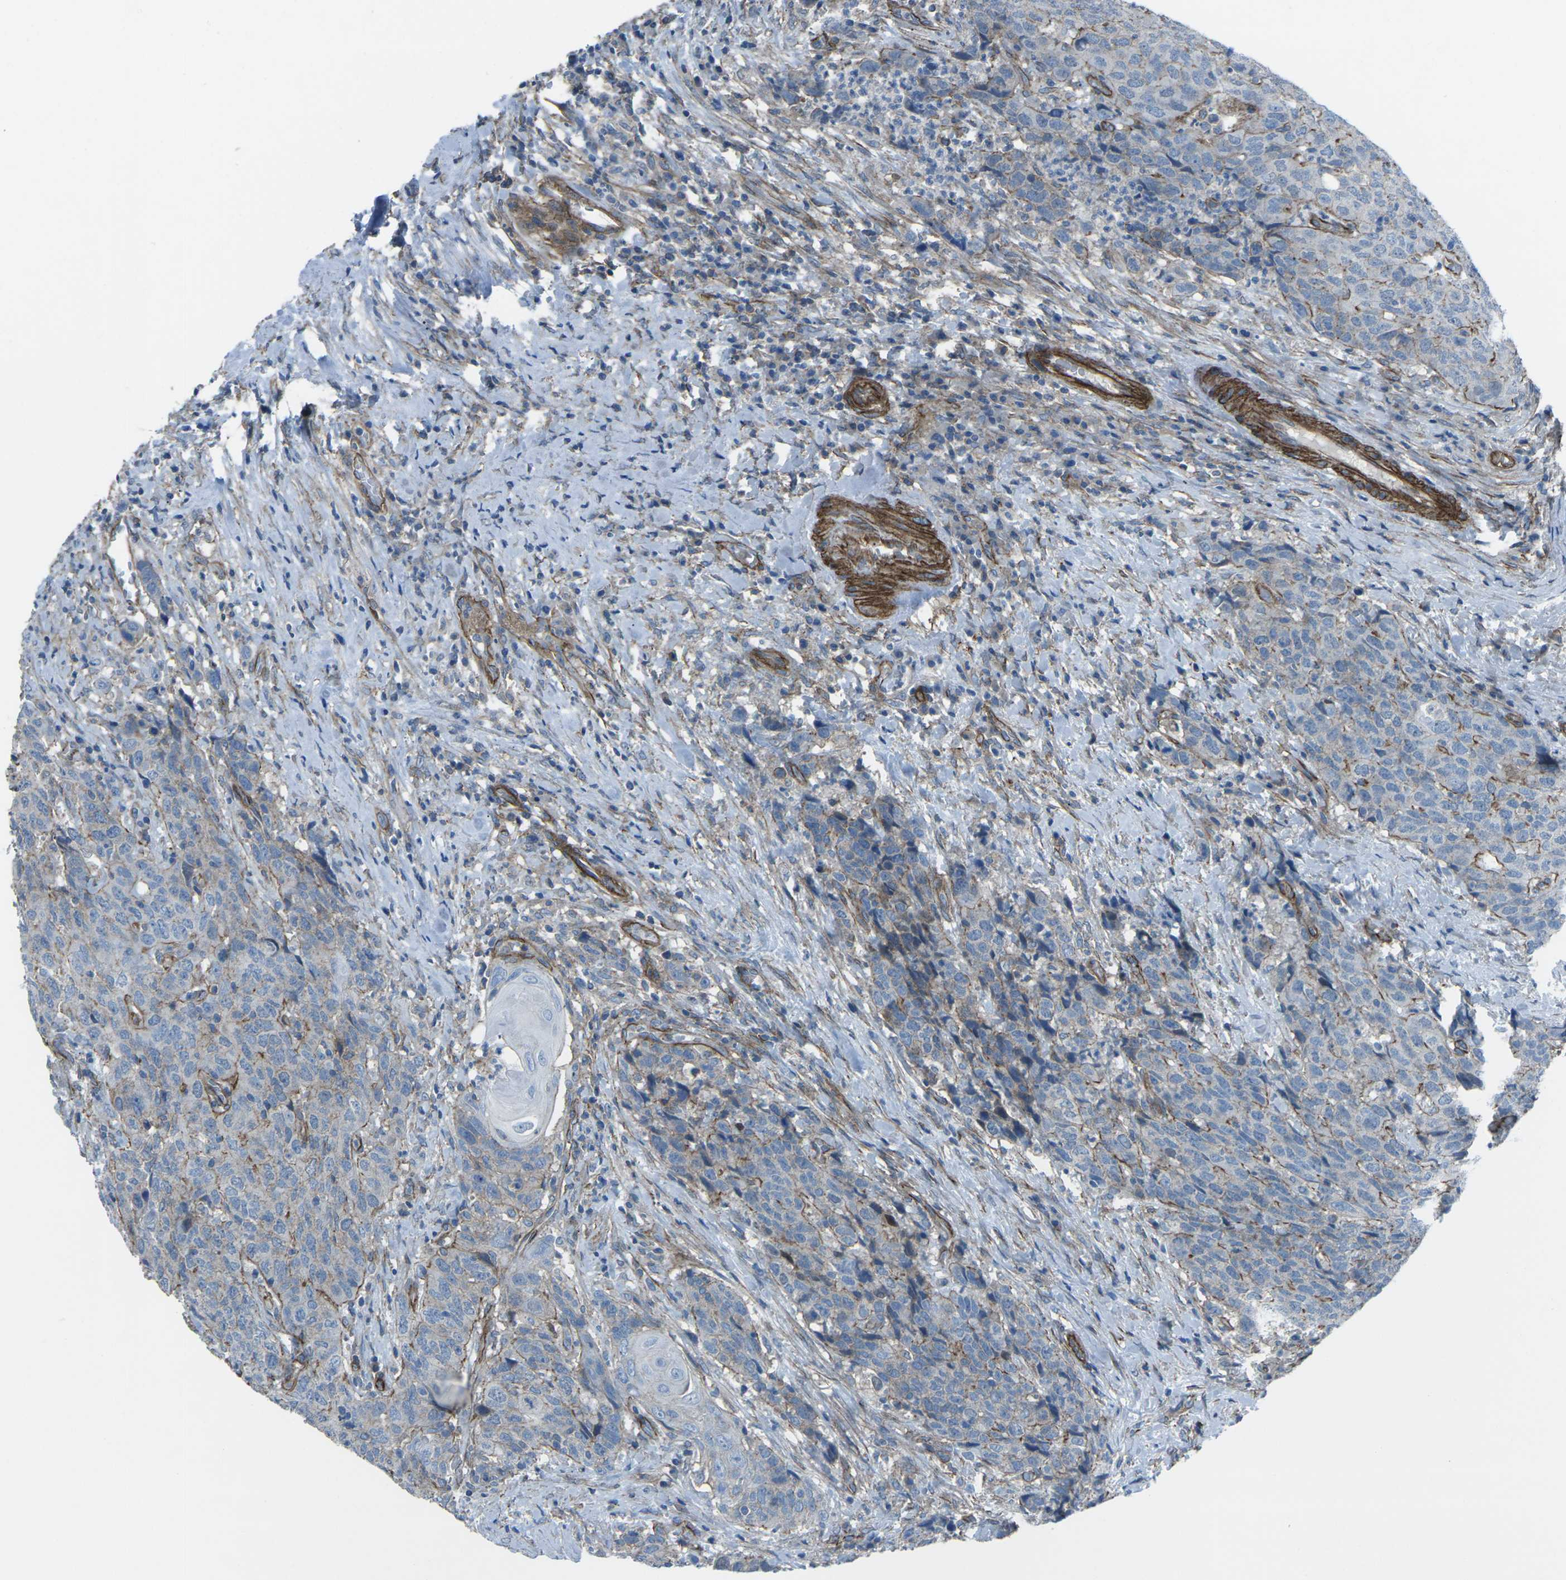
{"staining": {"intensity": "negative", "quantity": "none", "location": "none"}, "tissue": "head and neck cancer", "cell_type": "Tumor cells", "image_type": "cancer", "snomed": [{"axis": "morphology", "description": "Squamous cell carcinoma, NOS"}, {"axis": "topography", "description": "Head-Neck"}], "caption": "Immunohistochemical staining of human head and neck squamous cell carcinoma exhibits no significant staining in tumor cells. The staining is performed using DAB (3,3'-diaminobenzidine) brown chromogen with nuclei counter-stained in using hematoxylin.", "gene": "UTRN", "patient": {"sex": "male", "age": 66}}